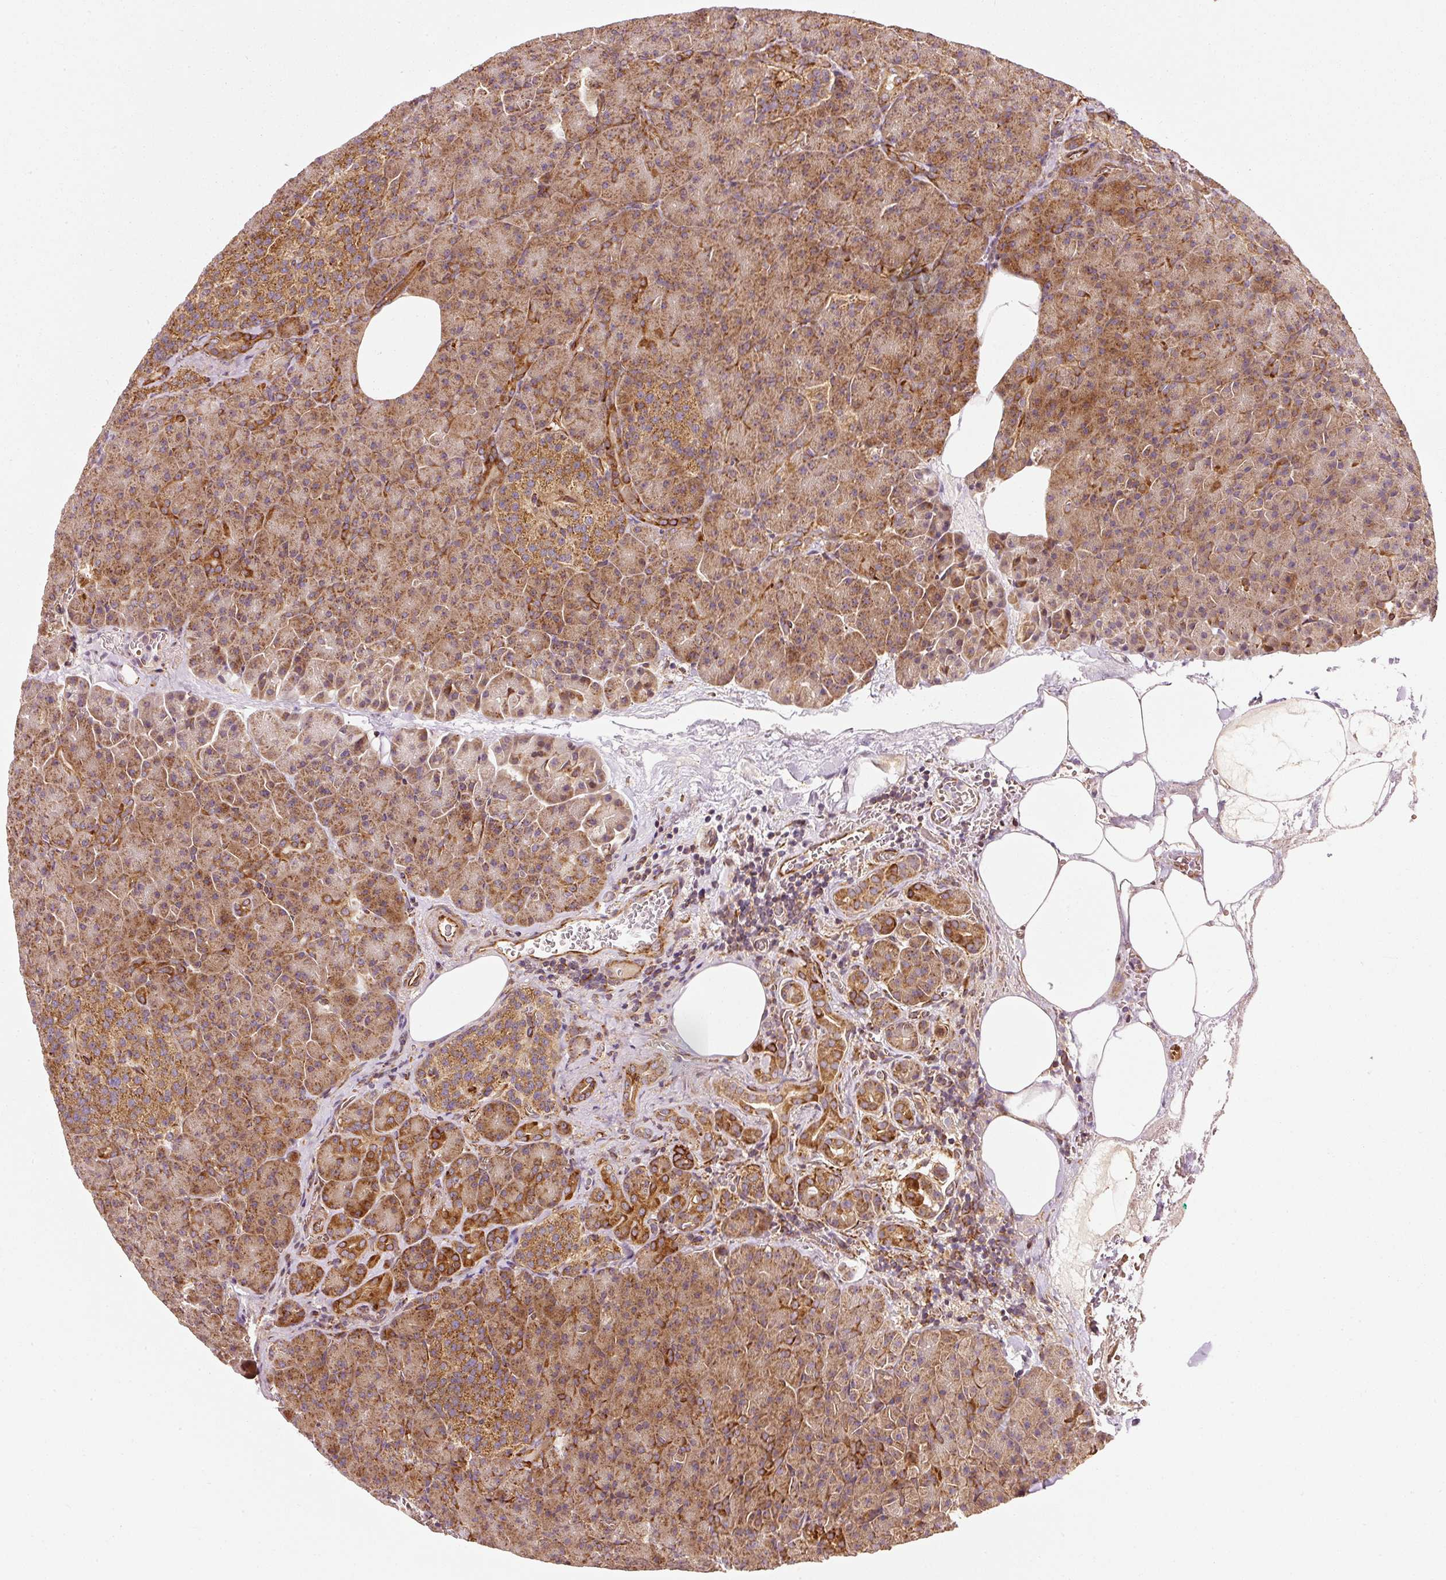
{"staining": {"intensity": "moderate", "quantity": ">75%", "location": "cytoplasmic/membranous"}, "tissue": "pancreas", "cell_type": "Exocrine glandular cells", "image_type": "normal", "snomed": [{"axis": "morphology", "description": "Normal tissue, NOS"}, {"axis": "topography", "description": "Pancreas"}], "caption": "Immunohistochemical staining of benign human pancreas displays >75% levels of moderate cytoplasmic/membranous protein expression in about >75% of exocrine glandular cells. The staining was performed using DAB (3,3'-diaminobenzidine), with brown indicating positive protein expression. Nuclei are stained blue with hematoxylin.", "gene": "ISCU", "patient": {"sex": "female", "age": 74}}